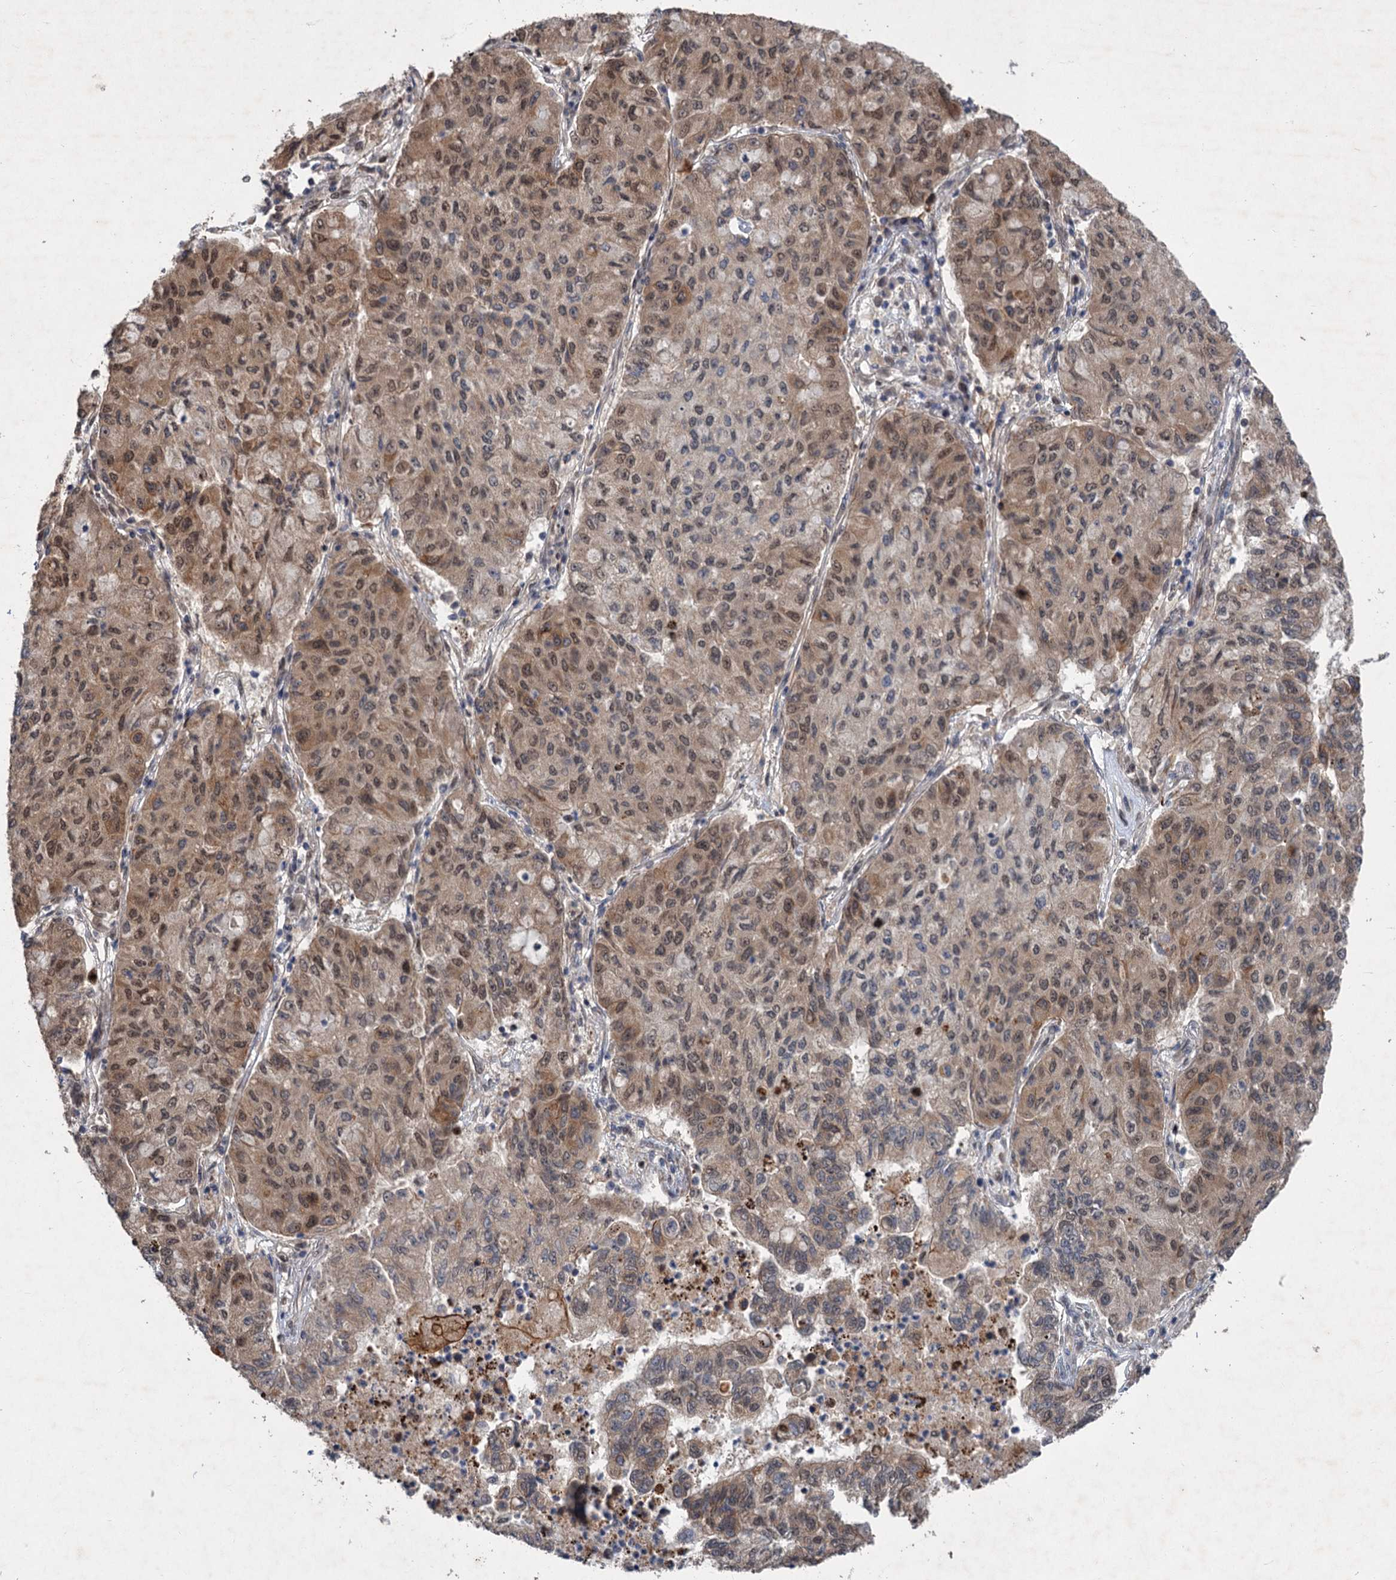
{"staining": {"intensity": "moderate", "quantity": ">75%", "location": "cytoplasmic/membranous,nuclear"}, "tissue": "lung cancer", "cell_type": "Tumor cells", "image_type": "cancer", "snomed": [{"axis": "morphology", "description": "Squamous cell carcinoma, NOS"}, {"axis": "topography", "description": "Lung"}], "caption": "Moderate cytoplasmic/membranous and nuclear expression for a protein is present in approximately >75% of tumor cells of lung cancer using IHC.", "gene": "TTC31", "patient": {"sex": "male", "age": 74}}